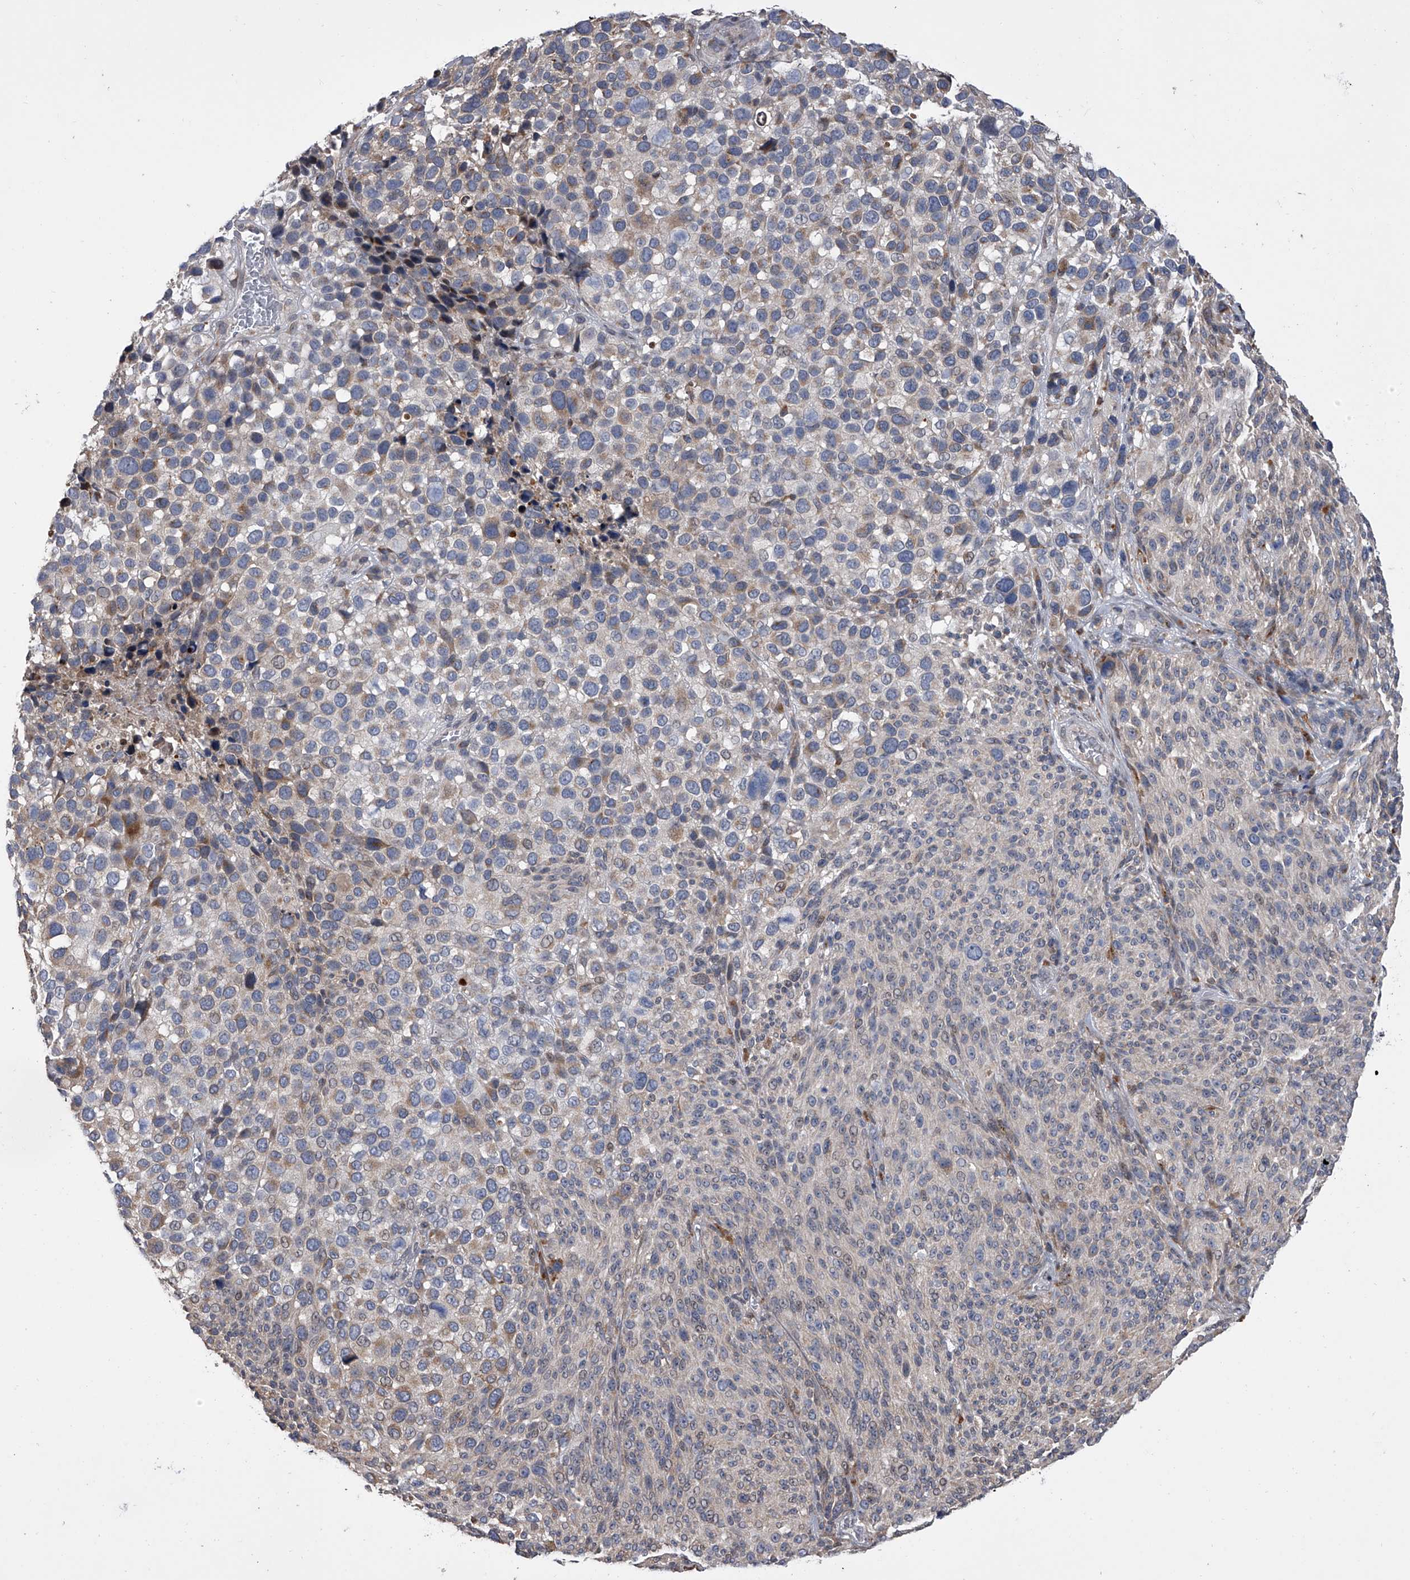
{"staining": {"intensity": "moderate", "quantity": "<25%", "location": "cytoplasmic/membranous"}, "tissue": "melanoma", "cell_type": "Tumor cells", "image_type": "cancer", "snomed": [{"axis": "morphology", "description": "Malignant melanoma, NOS"}, {"axis": "topography", "description": "Skin of trunk"}], "caption": "Moderate cytoplasmic/membranous staining is appreciated in approximately <25% of tumor cells in malignant melanoma. (IHC, brightfield microscopy, high magnification).", "gene": "TRIM8", "patient": {"sex": "male", "age": 71}}